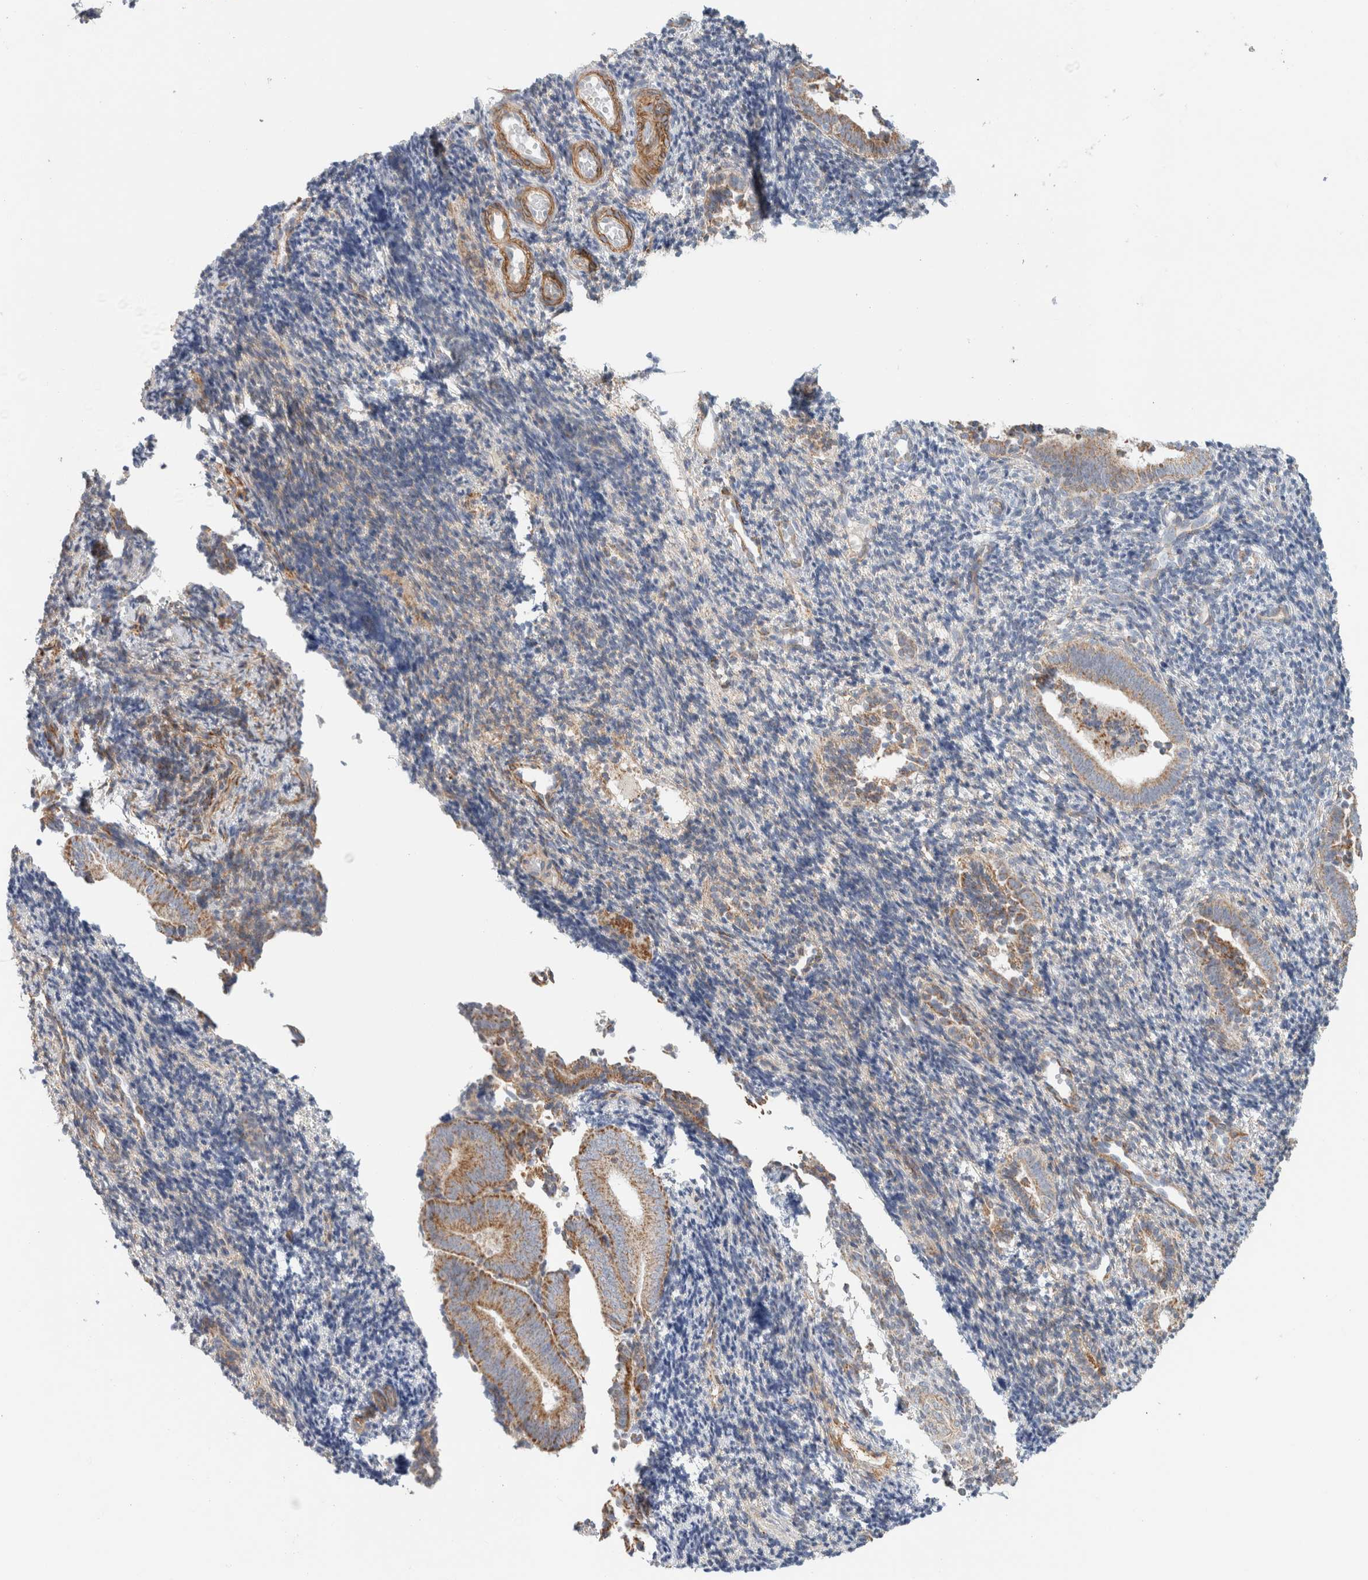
{"staining": {"intensity": "weak", "quantity": "<25%", "location": "cytoplasmic/membranous"}, "tissue": "endometrium", "cell_type": "Cells in endometrial stroma", "image_type": "normal", "snomed": [{"axis": "morphology", "description": "Normal tissue, NOS"}, {"axis": "topography", "description": "Uterus"}, {"axis": "topography", "description": "Endometrium"}], "caption": "A histopathology image of human endometrium is negative for staining in cells in endometrial stroma. (Brightfield microscopy of DAB immunohistochemistry at high magnification).", "gene": "MRM3", "patient": {"sex": "female", "age": 33}}